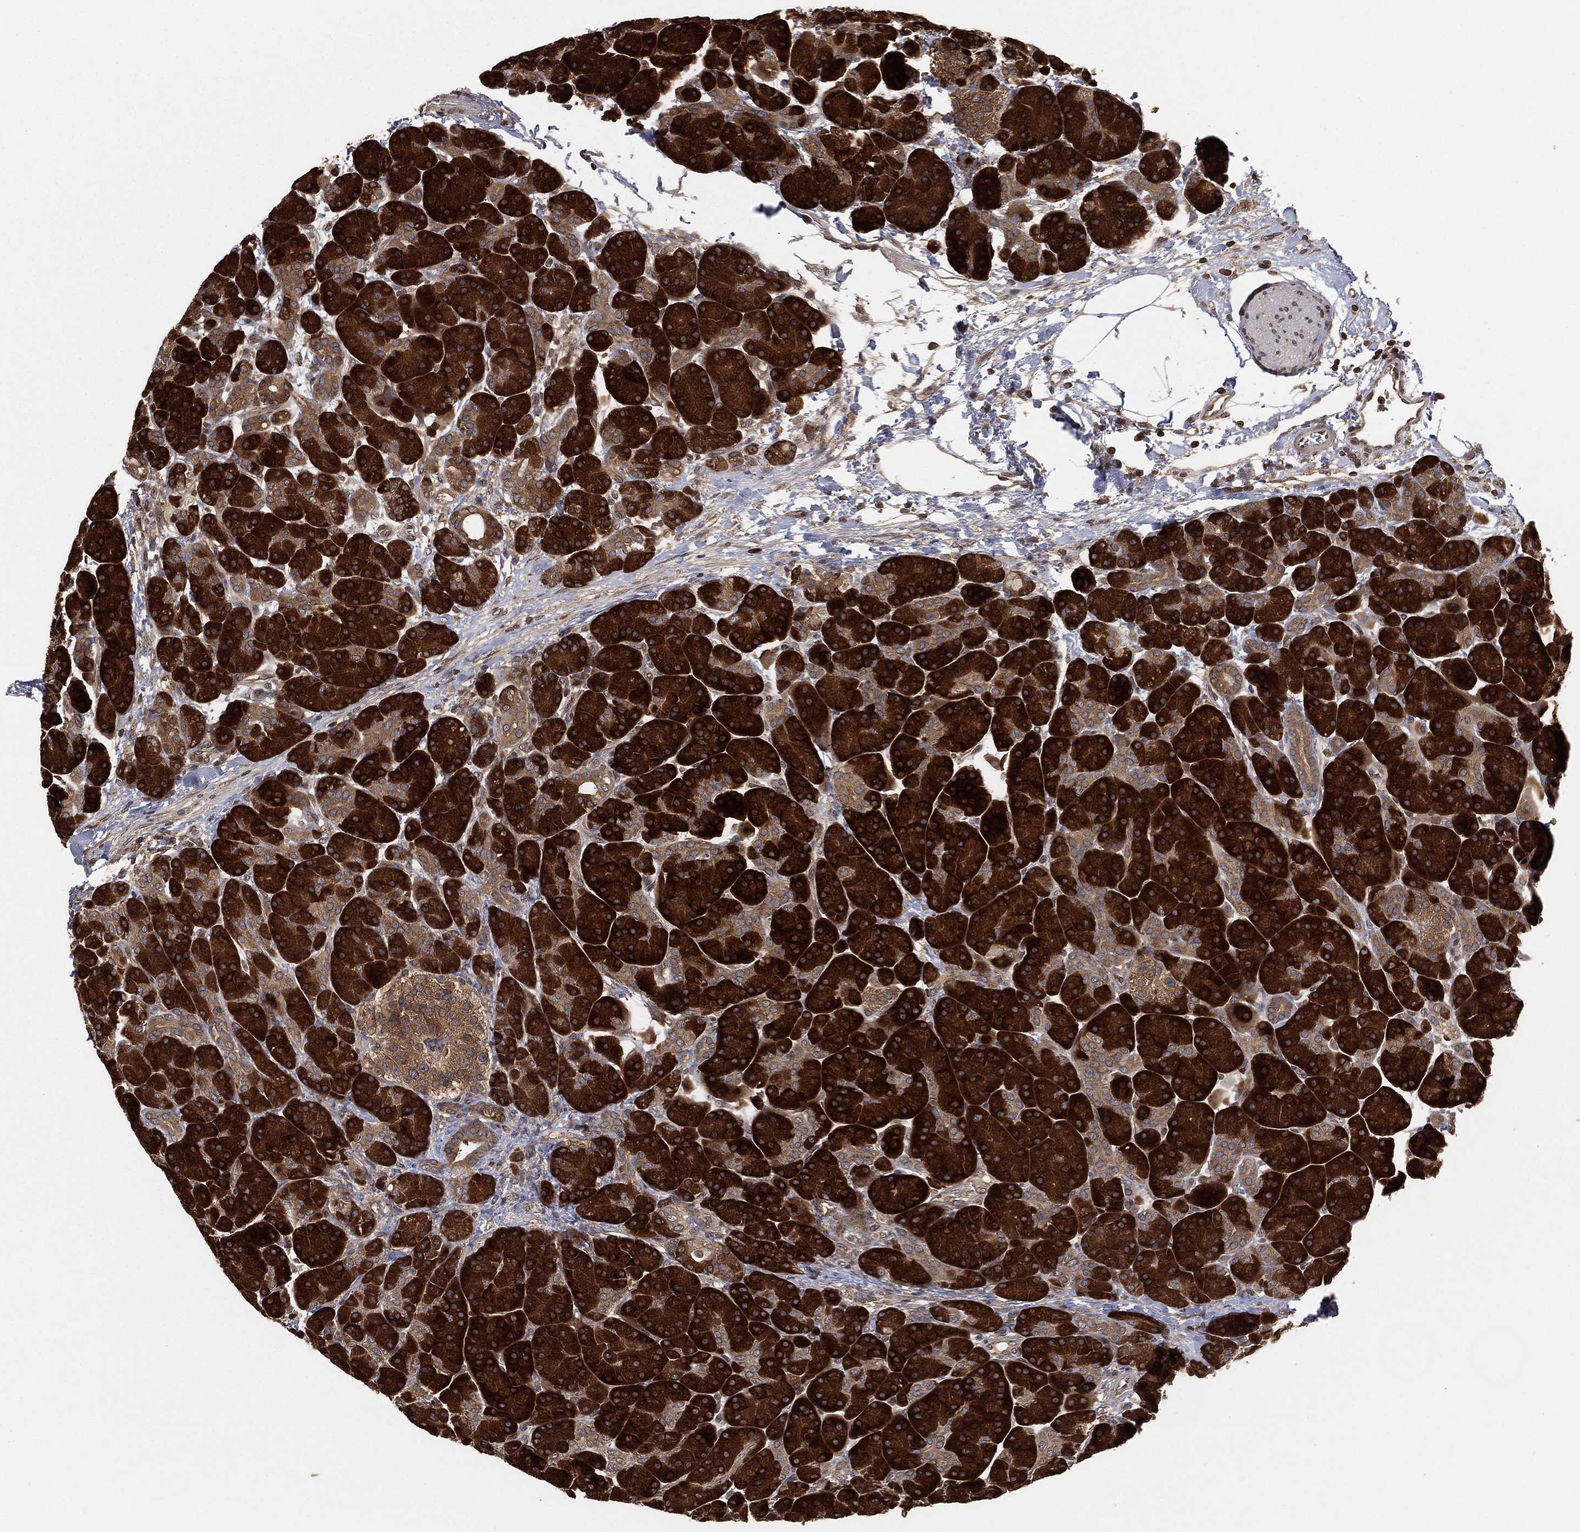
{"staining": {"intensity": "strong", "quantity": ">75%", "location": "cytoplasmic/membranous"}, "tissue": "pancreas", "cell_type": "Exocrine glandular cells", "image_type": "normal", "snomed": [{"axis": "morphology", "description": "Normal tissue, NOS"}, {"axis": "topography", "description": "Pancreas"}], "caption": "Protein staining of benign pancreas exhibits strong cytoplasmic/membranous staining in about >75% of exocrine glandular cells. Nuclei are stained in blue.", "gene": "UBA5", "patient": {"sex": "female", "age": 63}}